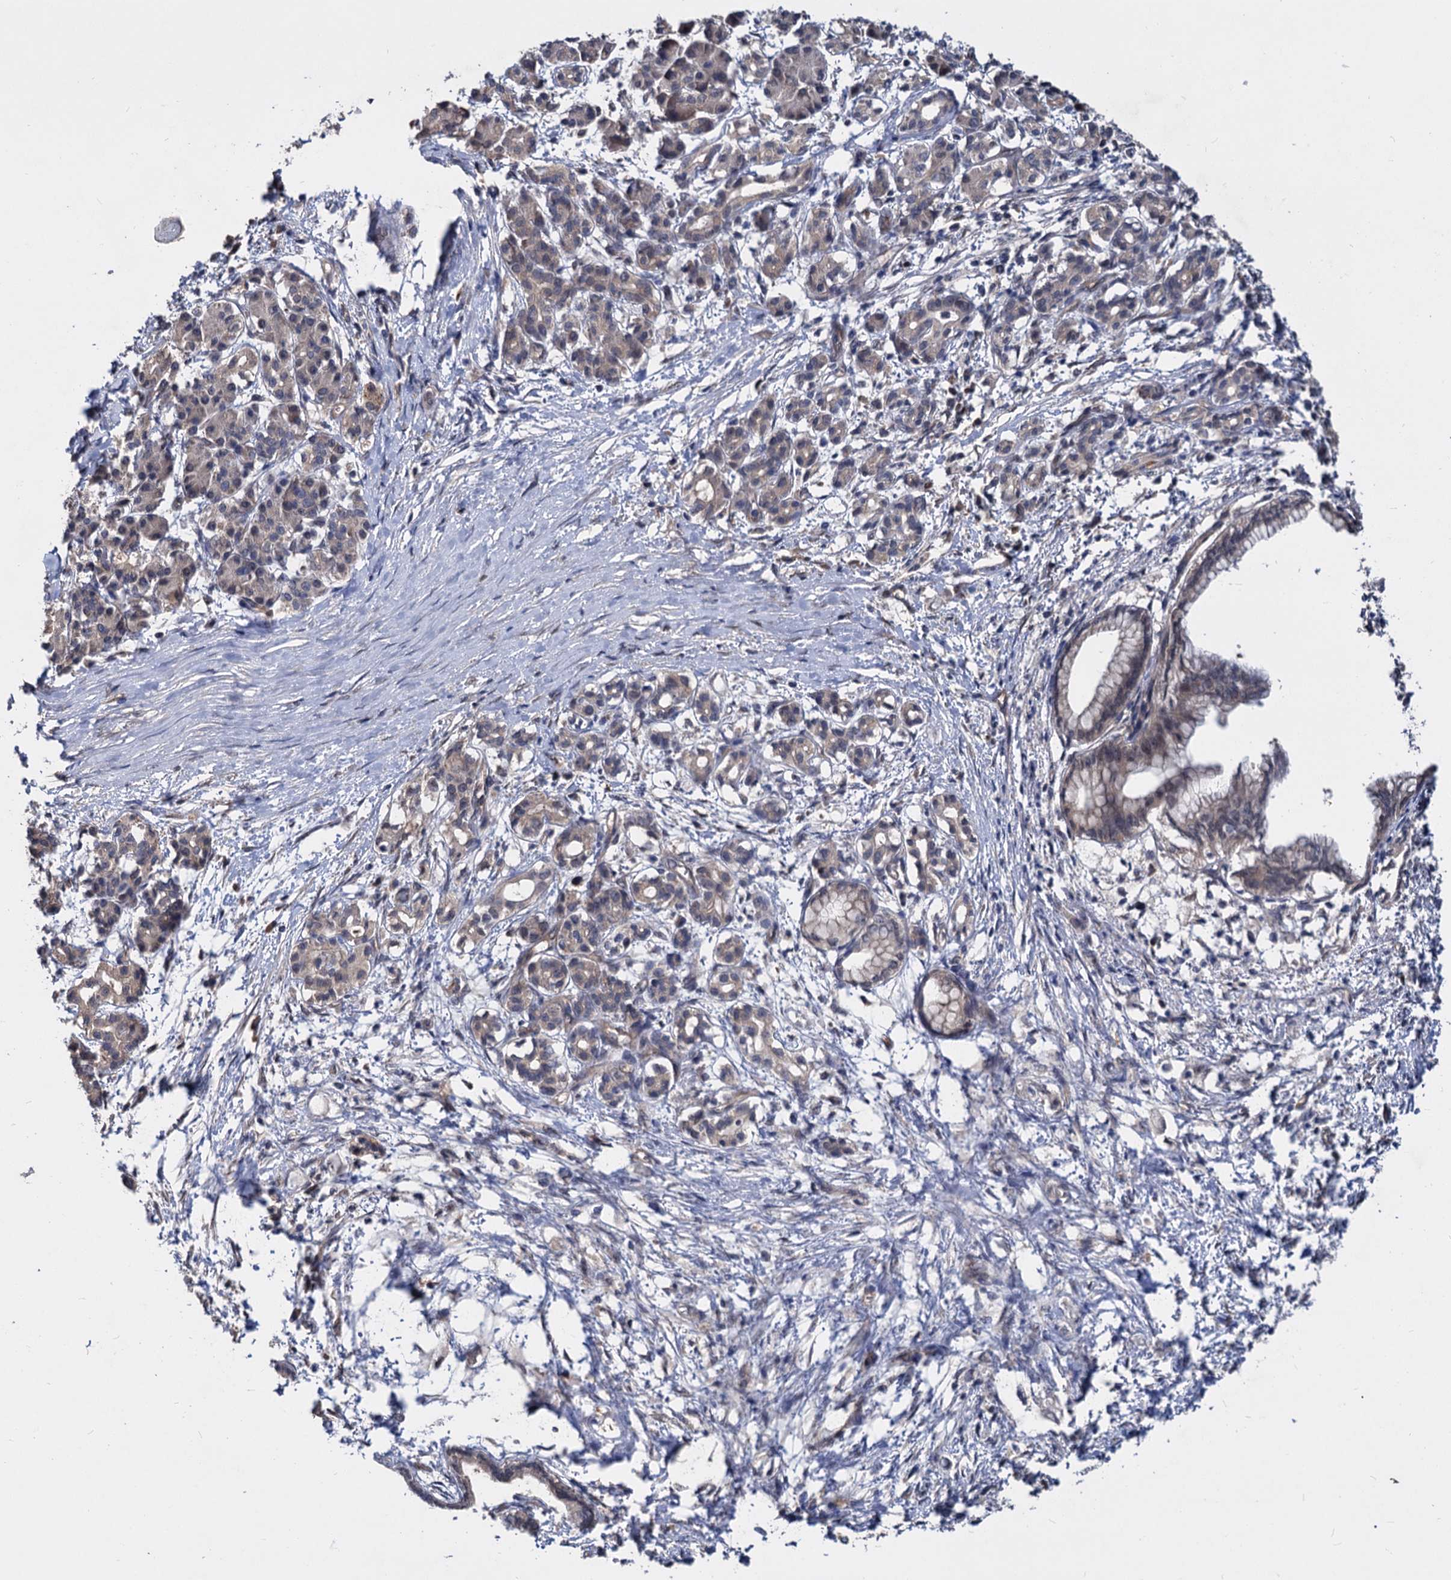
{"staining": {"intensity": "weak", "quantity": "<25%", "location": "cytoplasmic/membranous,nuclear"}, "tissue": "pancreatic cancer", "cell_type": "Tumor cells", "image_type": "cancer", "snomed": [{"axis": "morphology", "description": "Adenocarcinoma, NOS"}, {"axis": "topography", "description": "Pancreas"}], "caption": "Immunohistochemistry micrograph of adenocarcinoma (pancreatic) stained for a protein (brown), which exhibits no expression in tumor cells.", "gene": "PSMD4", "patient": {"sex": "female", "age": 55}}